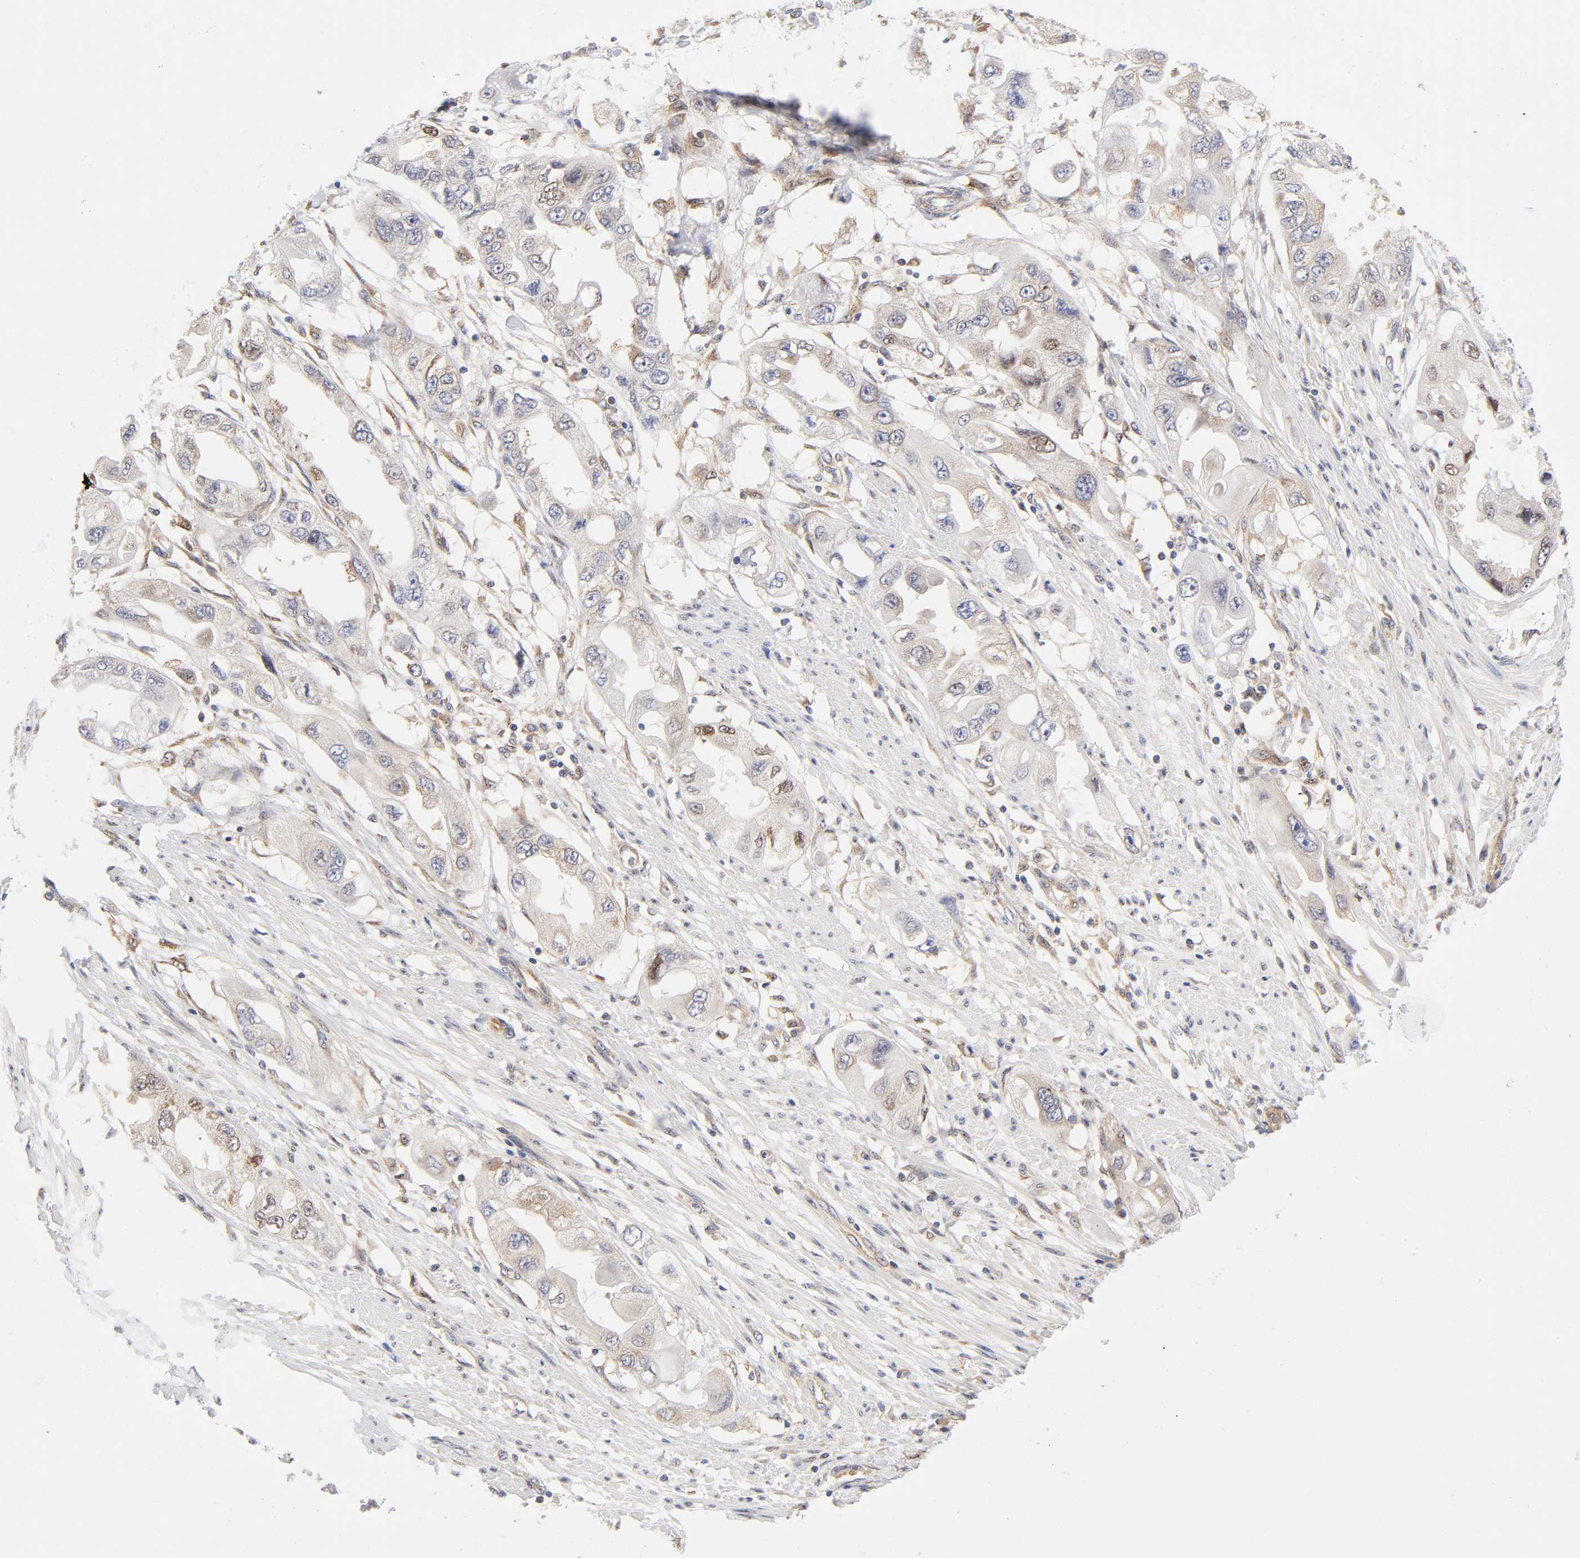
{"staining": {"intensity": "moderate", "quantity": "<25%", "location": "nuclear"}, "tissue": "endometrial cancer", "cell_type": "Tumor cells", "image_type": "cancer", "snomed": [{"axis": "morphology", "description": "Adenocarcinoma, NOS"}, {"axis": "topography", "description": "Endometrium"}], "caption": "Endometrial cancer stained with DAB immunohistochemistry (IHC) shows low levels of moderate nuclear staining in approximately <25% of tumor cells. (DAB (3,3'-diaminobenzidine) IHC, brown staining for protein, blue staining for nuclei).", "gene": "PAFAH1B1", "patient": {"sex": "female", "age": 67}}